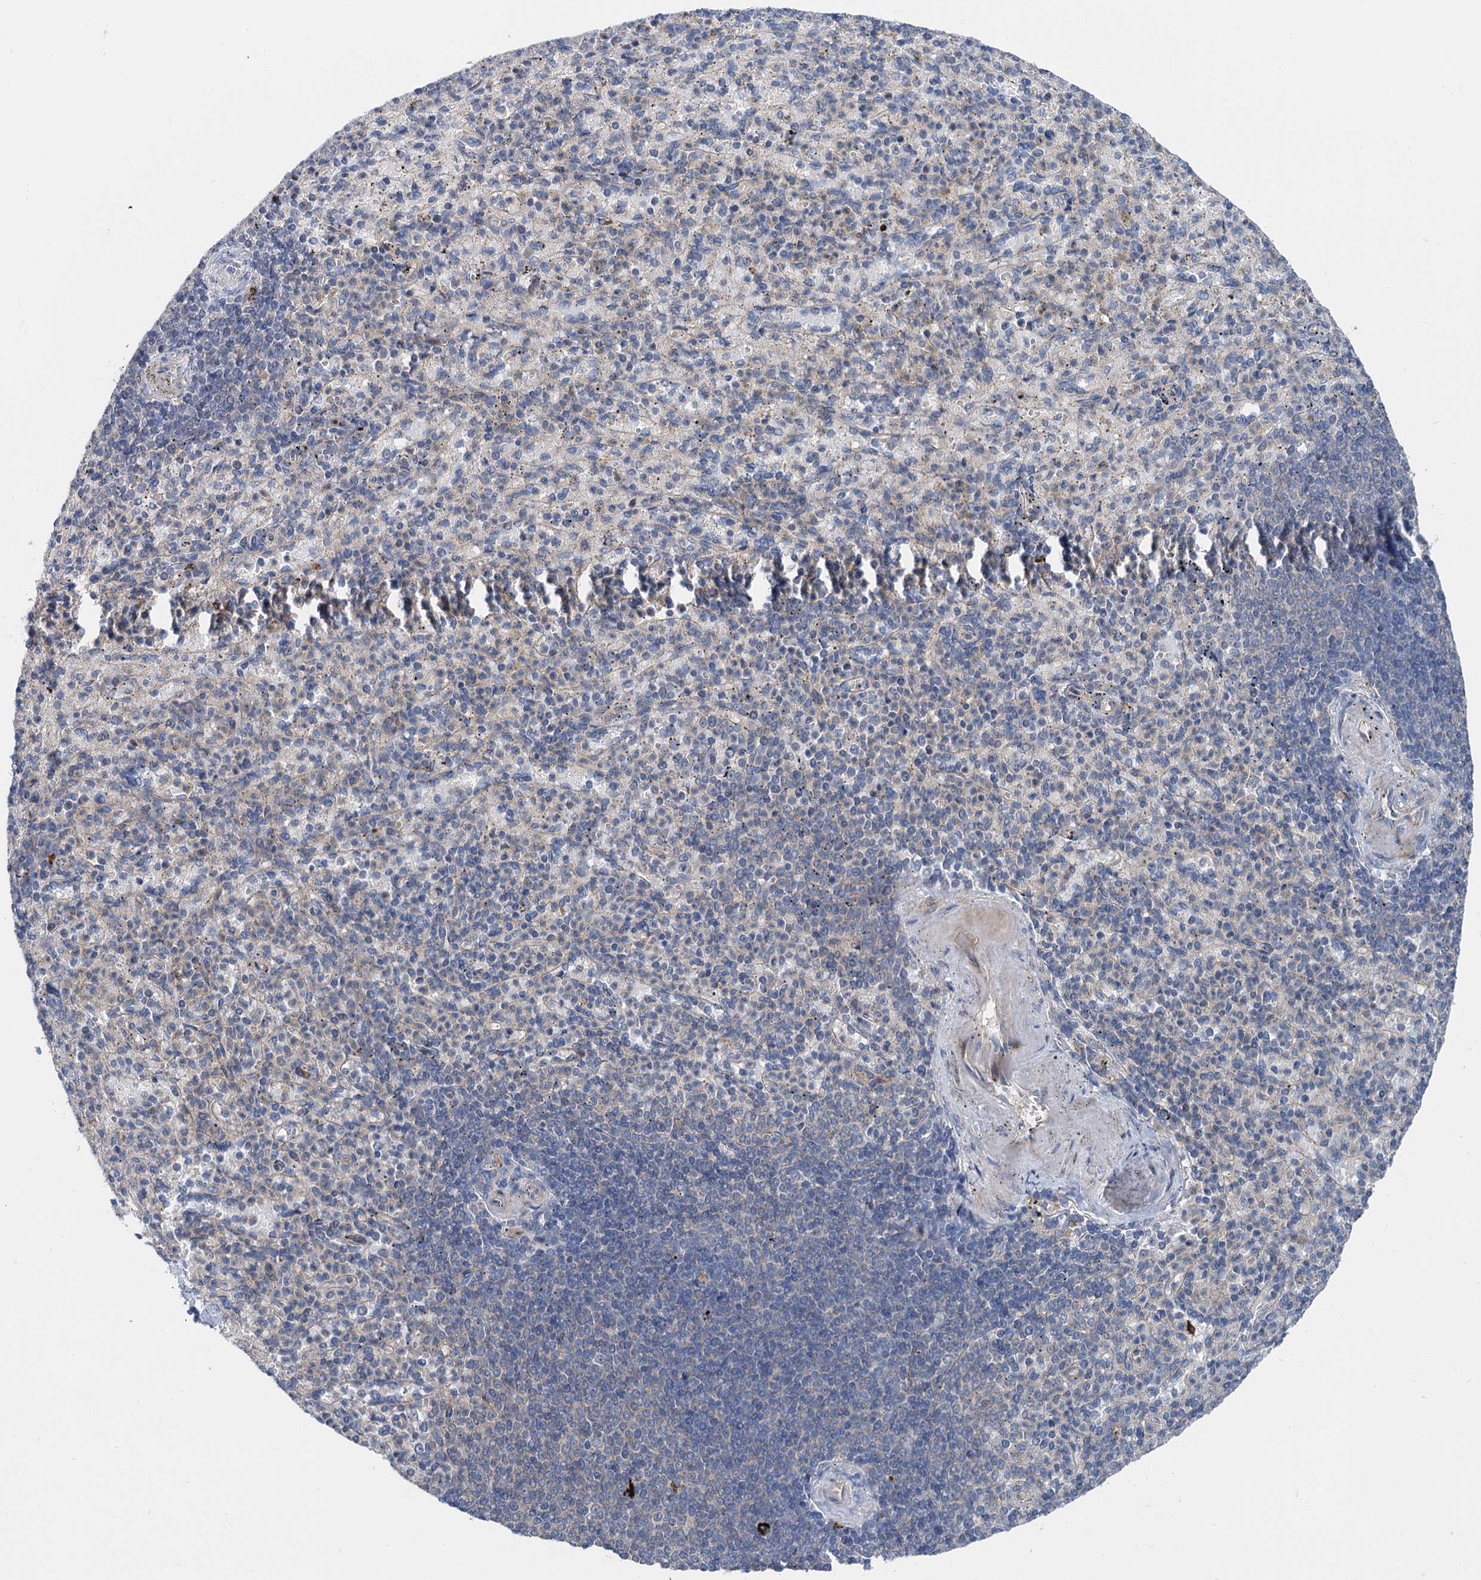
{"staining": {"intensity": "negative", "quantity": "none", "location": "none"}, "tissue": "spleen", "cell_type": "Cells in red pulp", "image_type": "normal", "snomed": [{"axis": "morphology", "description": "Normal tissue, NOS"}, {"axis": "topography", "description": "Spleen"}], "caption": "High magnification brightfield microscopy of unremarkable spleen stained with DAB (3,3'-diaminobenzidine) (brown) and counterstained with hematoxylin (blue): cells in red pulp show no significant expression. (DAB (3,3'-diaminobenzidine) immunohistochemistry (IHC) visualized using brightfield microscopy, high magnification).", "gene": "ANKRD26", "patient": {"sex": "female", "age": 74}}